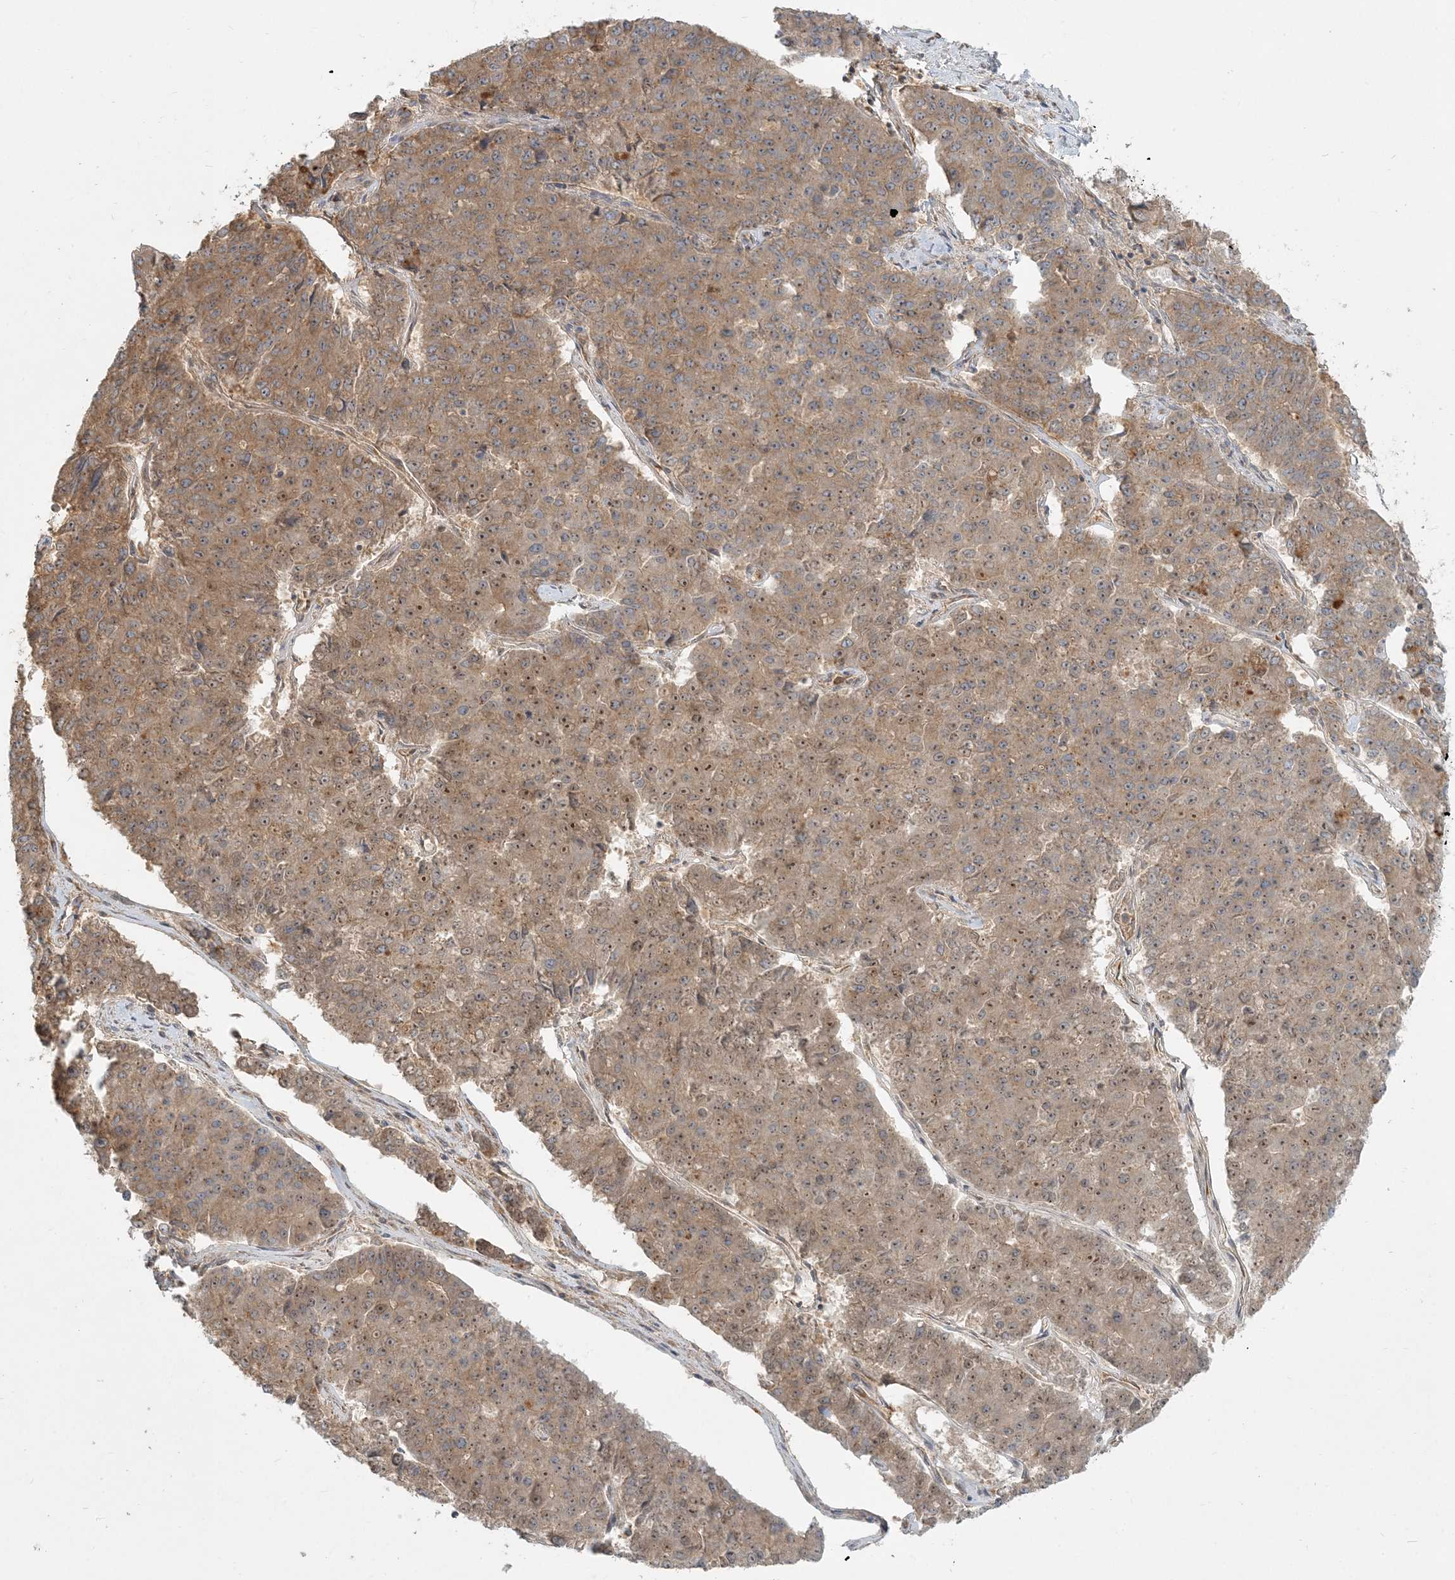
{"staining": {"intensity": "moderate", "quantity": ">75%", "location": "cytoplasmic/membranous,nuclear"}, "tissue": "pancreatic cancer", "cell_type": "Tumor cells", "image_type": "cancer", "snomed": [{"axis": "morphology", "description": "Adenocarcinoma, NOS"}, {"axis": "topography", "description": "Pancreas"}], "caption": "Human pancreatic adenocarcinoma stained with a brown dye displays moderate cytoplasmic/membranous and nuclear positive expression in about >75% of tumor cells.", "gene": "AP1AR", "patient": {"sex": "male", "age": 50}}